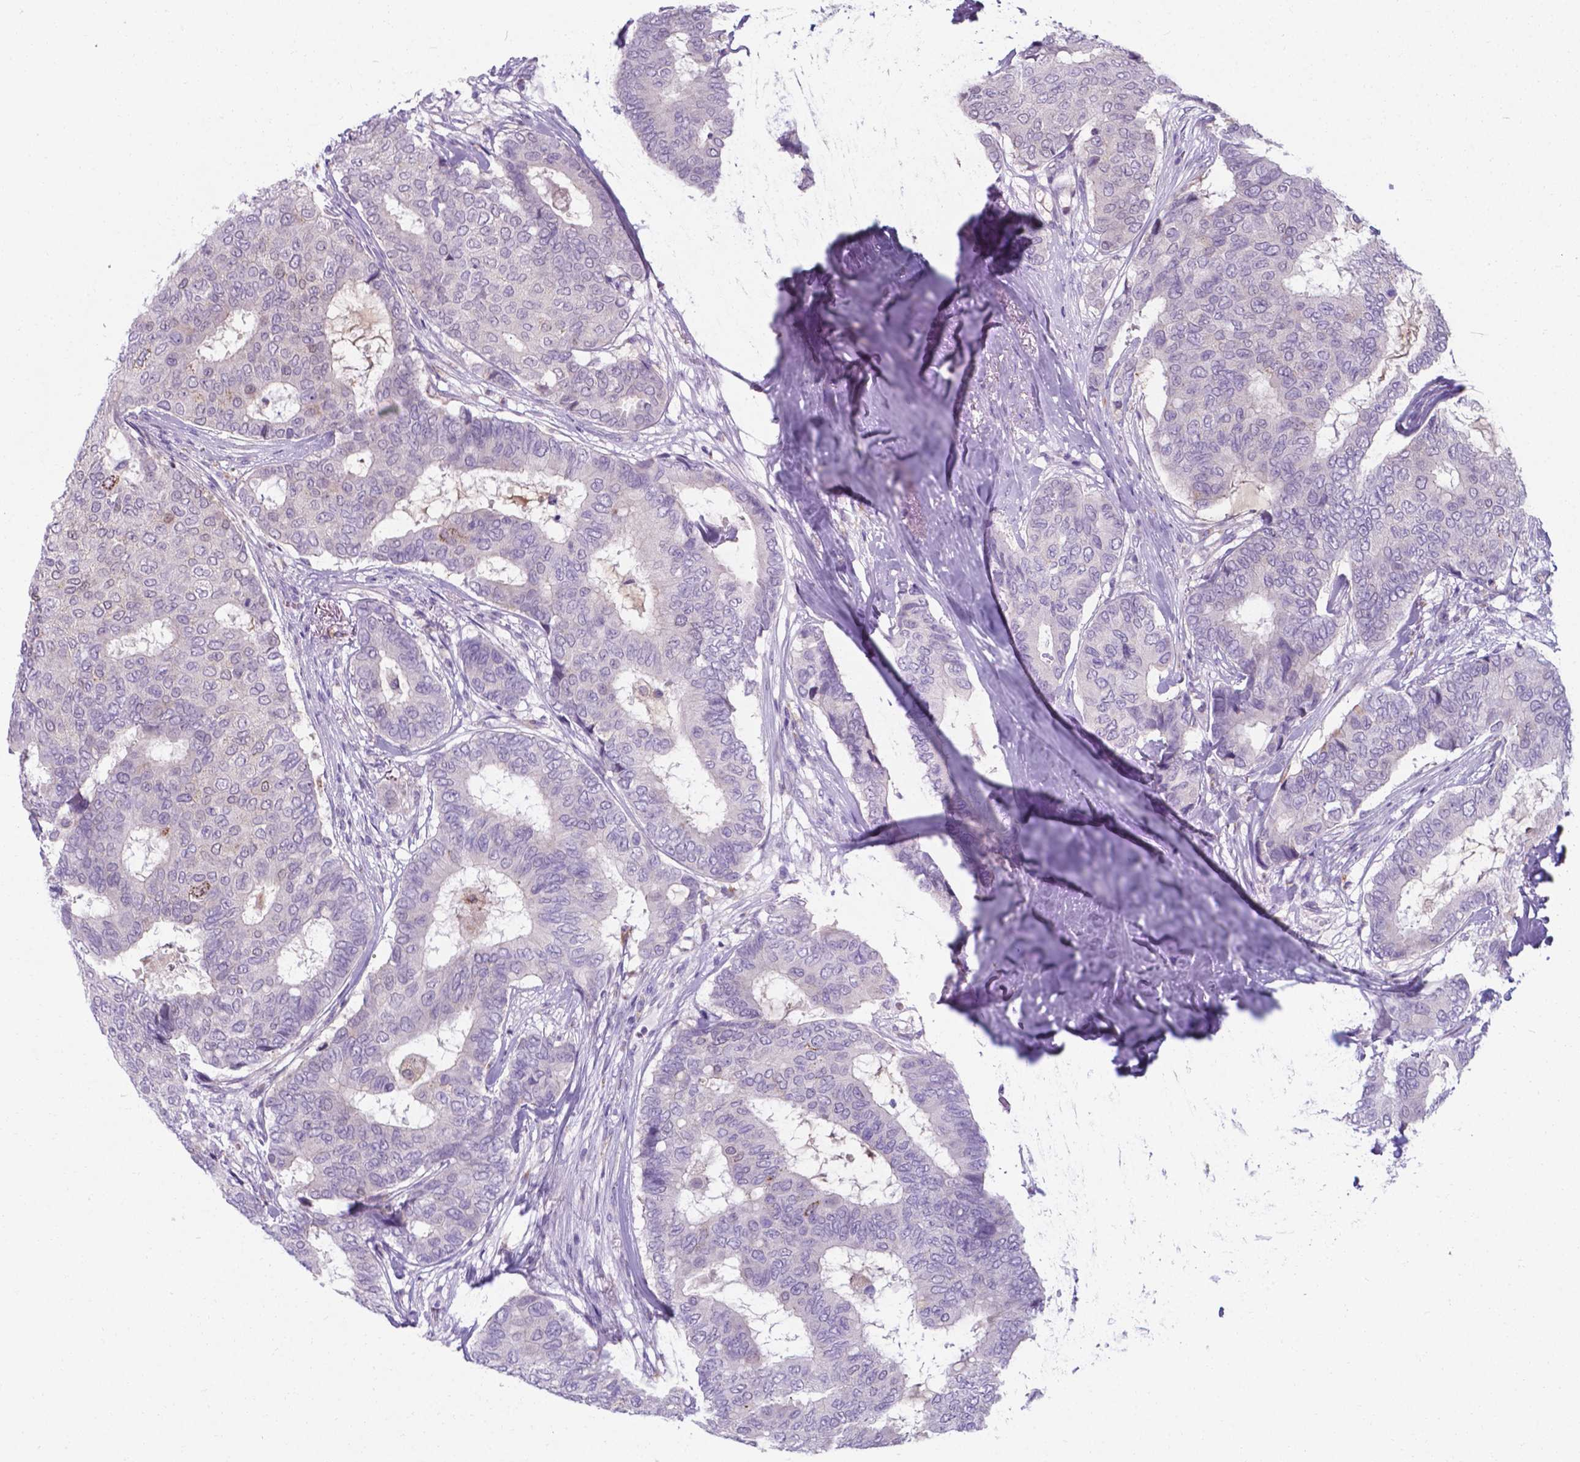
{"staining": {"intensity": "negative", "quantity": "none", "location": "none"}, "tissue": "breast cancer", "cell_type": "Tumor cells", "image_type": "cancer", "snomed": [{"axis": "morphology", "description": "Duct carcinoma"}, {"axis": "topography", "description": "Breast"}], "caption": "High power microscopy photomicrograph of an immunohistochemistry (IHC) image of breast intraductal carcinoma, revealing no significant staining in tumor cells.", "gene": "AP5B1", "patient": {"sex": "female", "age": 75}}